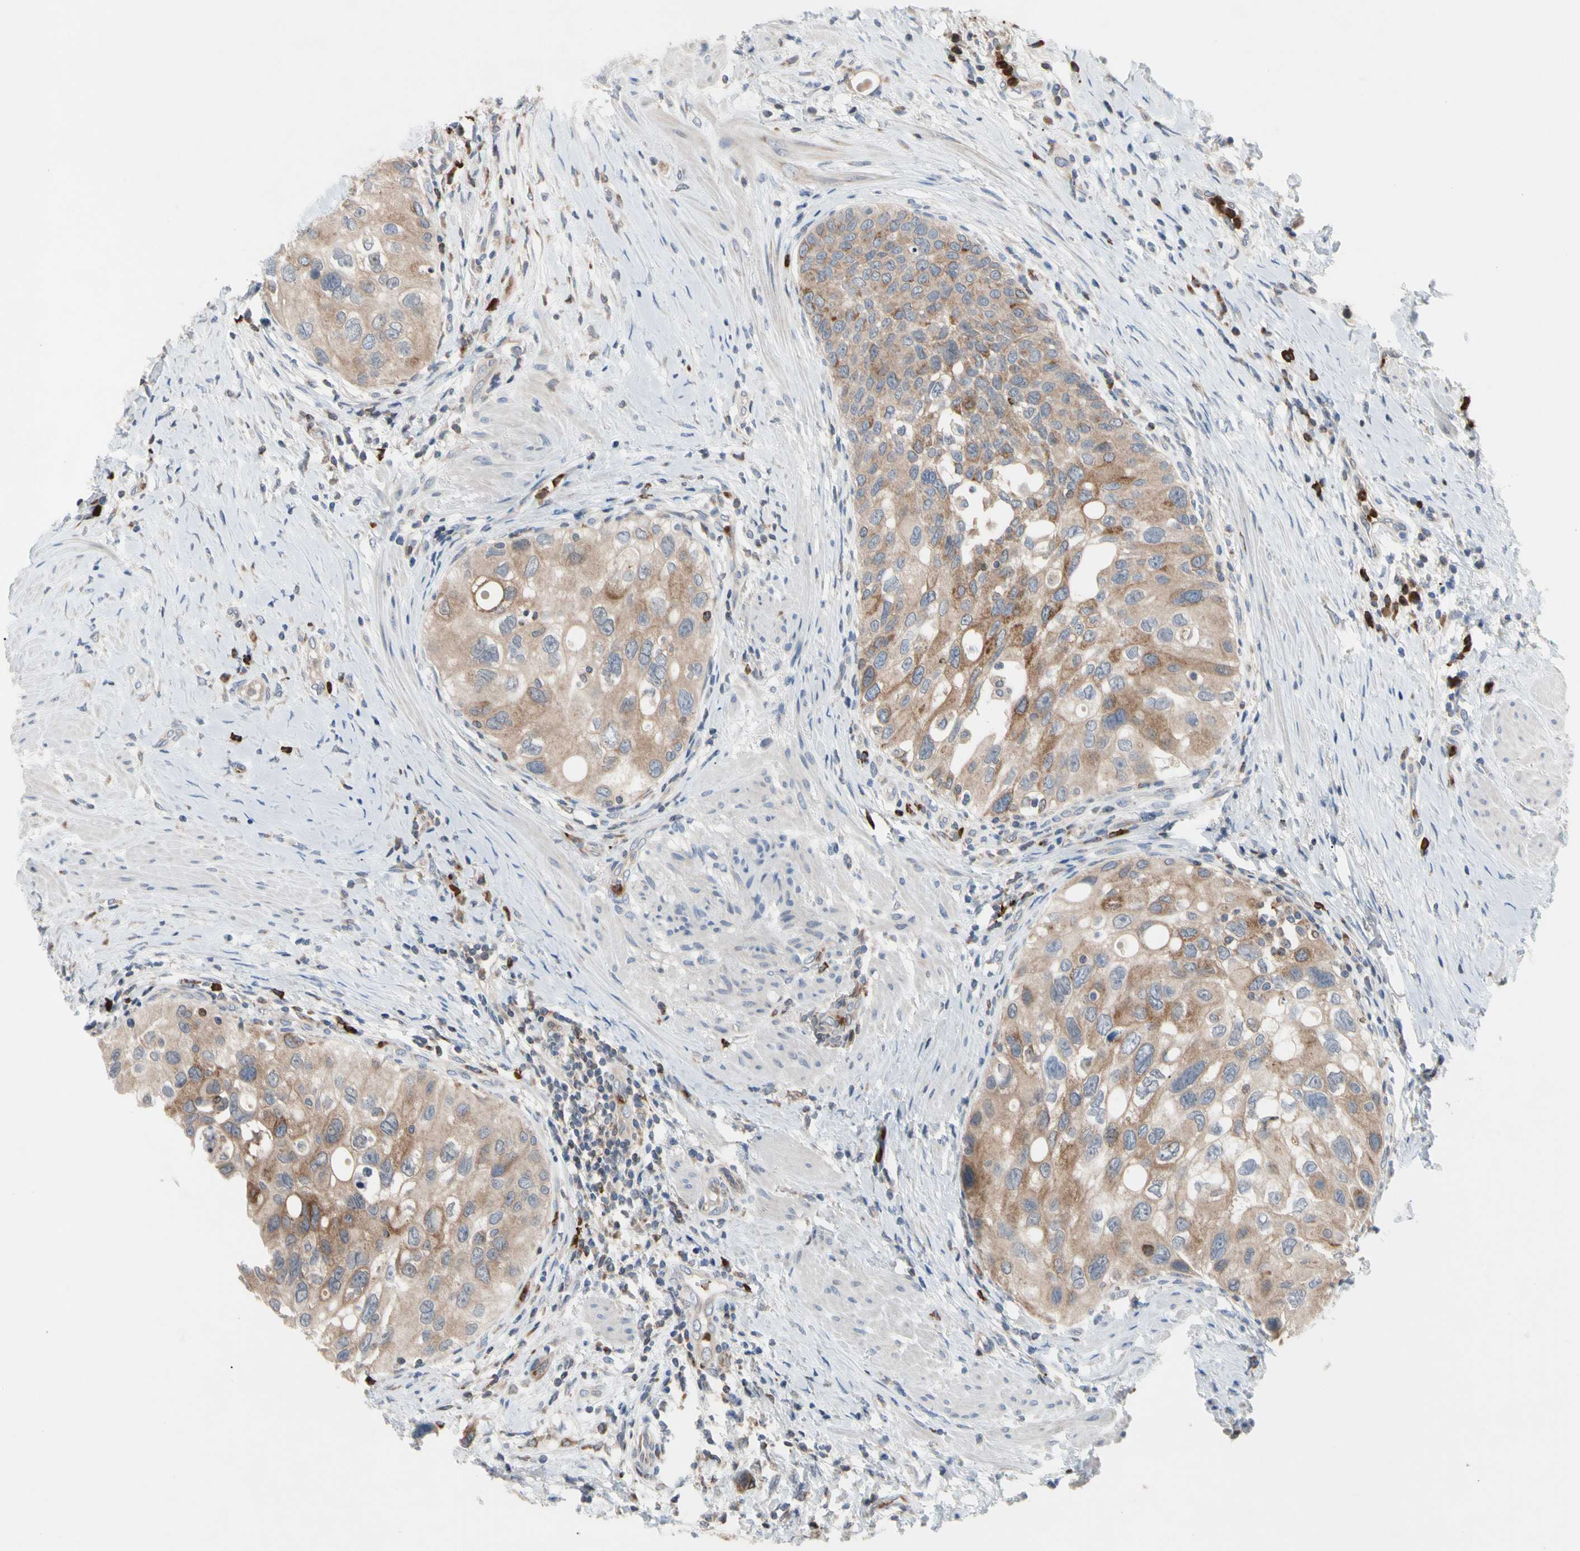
{"staining": {"intensity": "moderate", "quantity": ">75%", "location": "cytoplasmic/membranous"}, "tissue": "urothelial cancer", "cell_type": "Tumor cells", "image_type": "cancer", "snomed": [{"axis": "morphology", "description": "Urothelial carcinoma, High grade"}, {"axis": "topography", "description": "Urinary bladder"}], "caption": "High-grade urothelial carcinoma stained for a protein displays moderate cytoplasmic/membranous positivity in tumor cells.", "gene": "MCL1", "patient": {"sex": "female", "age": 56}}